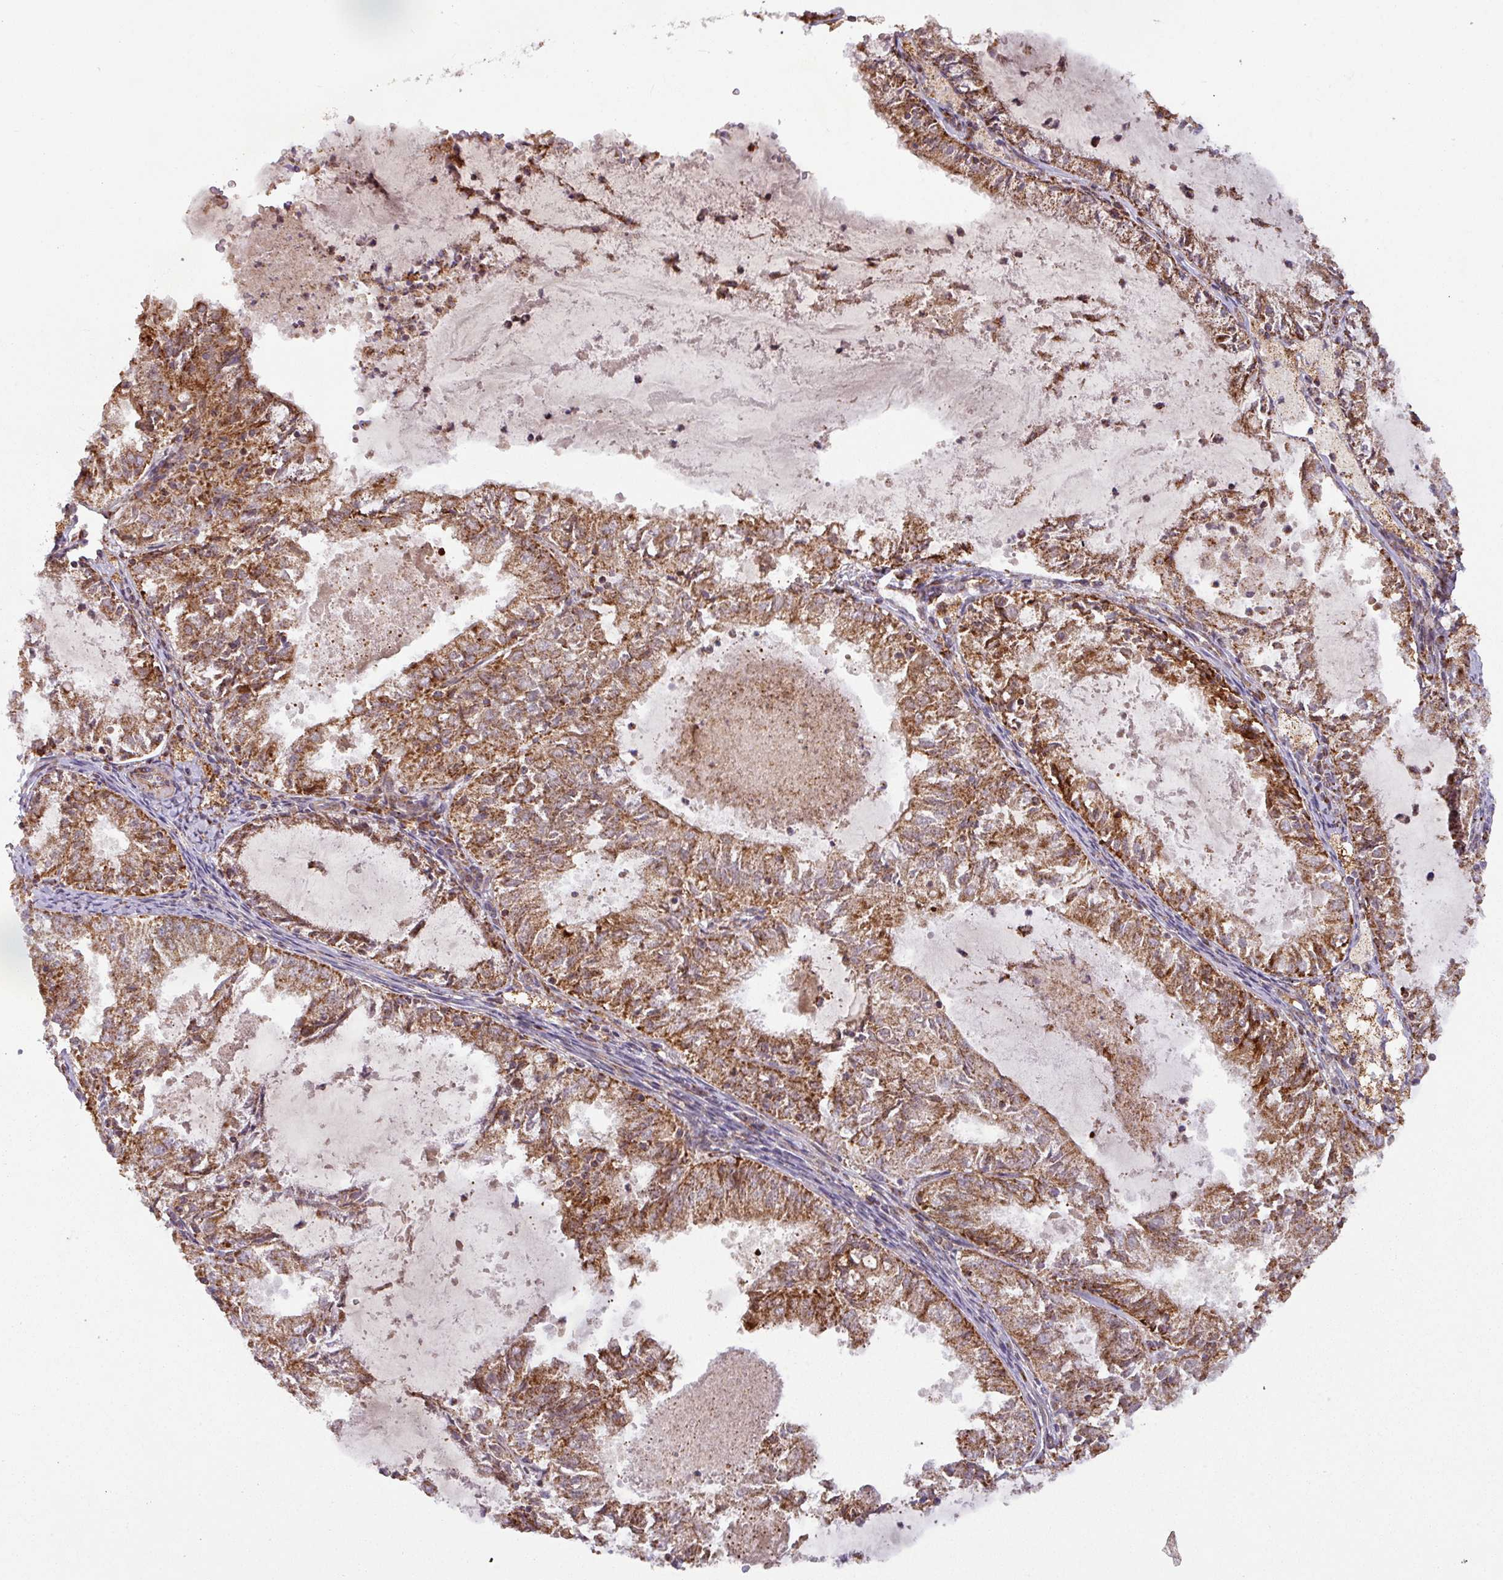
{"staining": {"intensity": "strong", "quantity": ">75%", "location": "cytoplasmic/membranous"}, "tissue": "endometrial cancer", "cell_type": "Tumor cells", "image_type": "cancer", "snomed": [{"axis": "morphology", "description": "Adenocarcinoma, NOS"}, {"axis": "topography", "description": "Endometrium"}], "caption": "Immunohistochemical staining of human adenocarcinoma (endometrial) exhibits high levels of strong cytoplasmic/membranous expression in about >75% of tumor cells. Ihc stains the protein of interest in brown and the nuclei are stained blue.", "gene": "GPD2", "patient": {"sex": "female", "age": 57}}